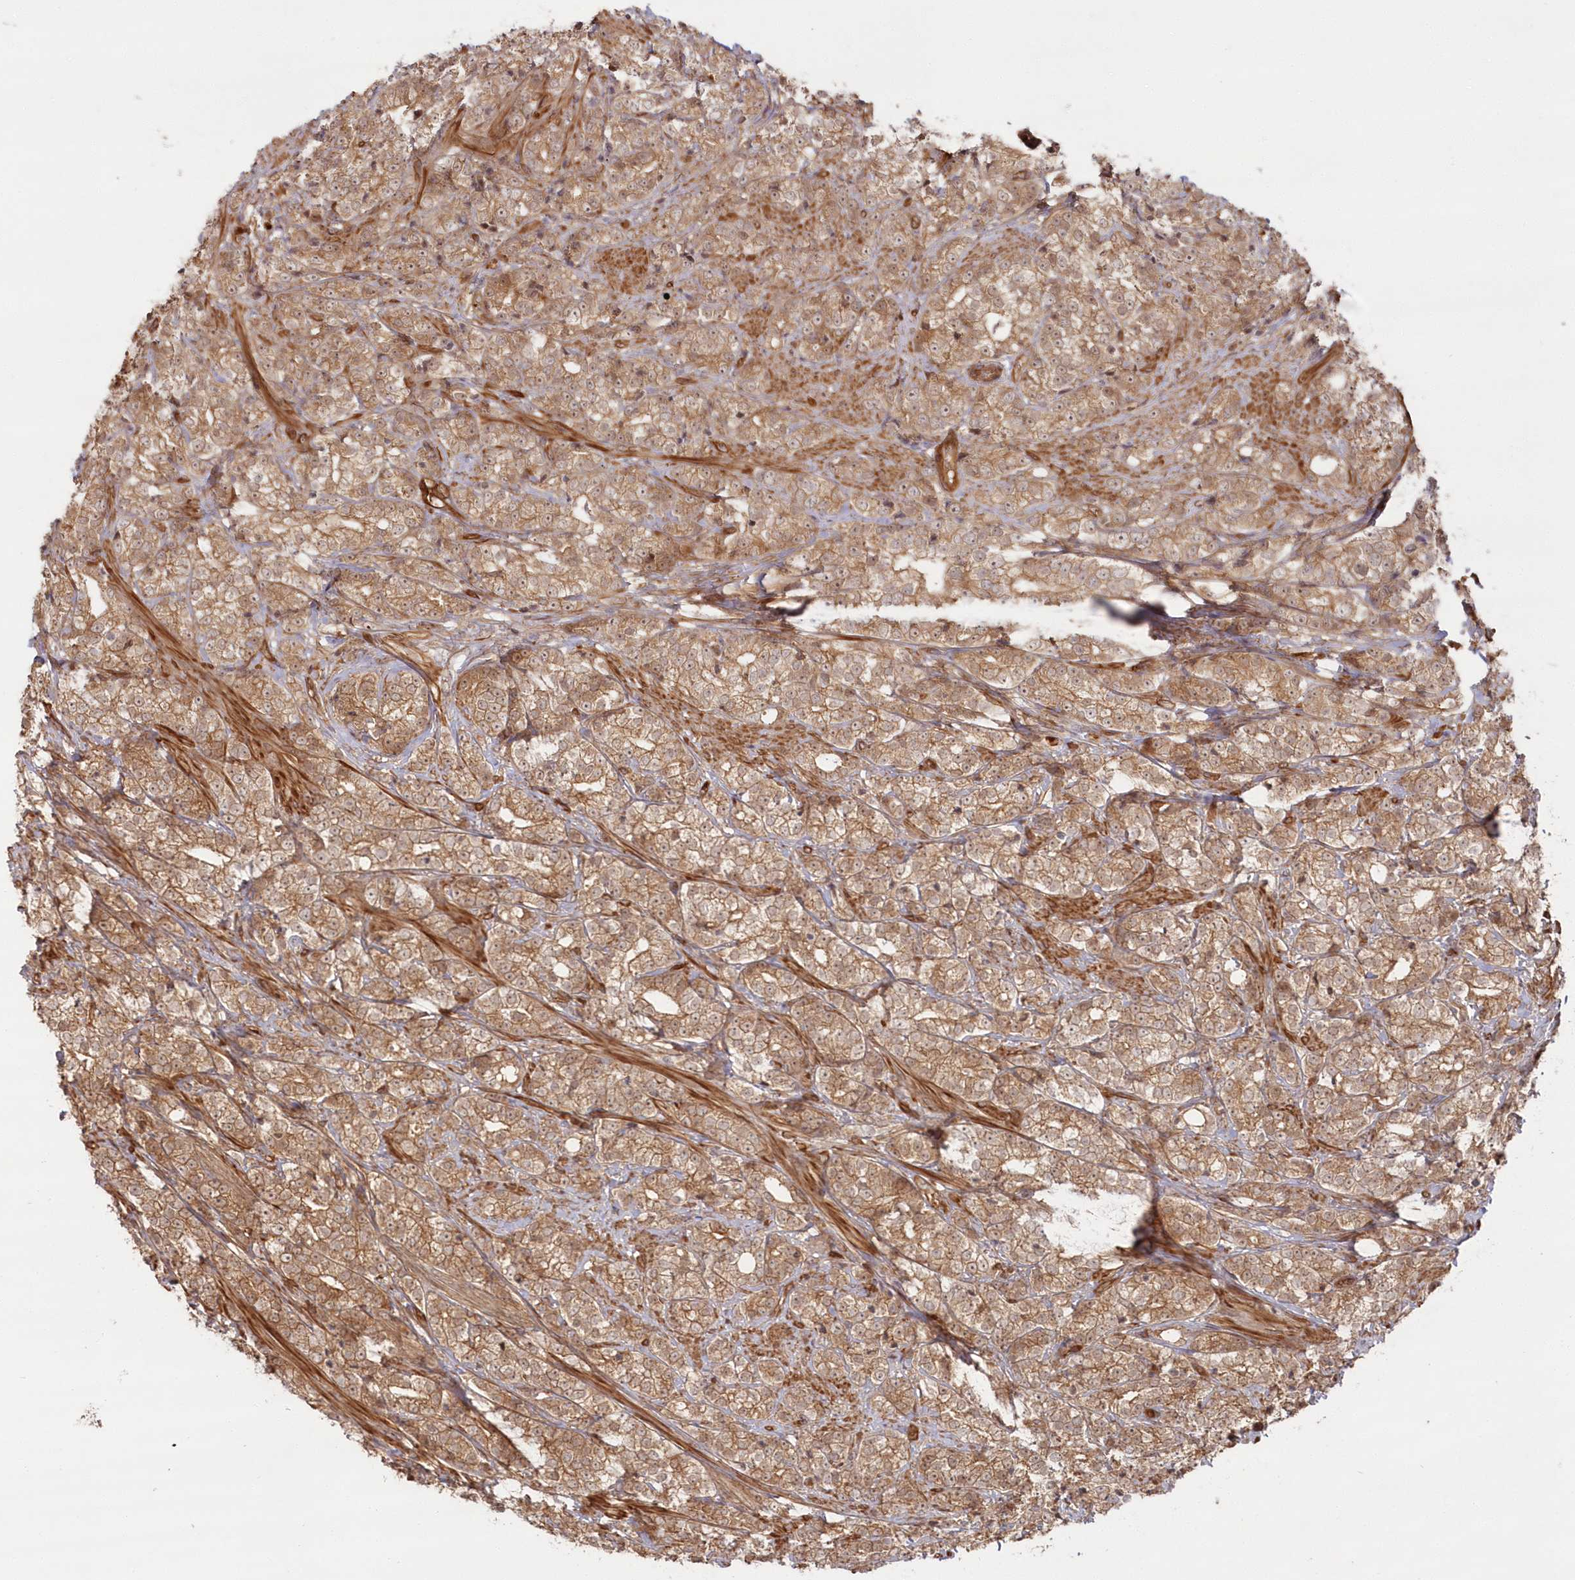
{"staining": {"intensity": "moderate", "quantity": ">75%", "location": "cytoplasmic/membranous"}, "tissue": "prostate cancer", "cell_type": "Tumor cells", "image_type": "cancer", "snomed": [{"axis": "morphology", "description": "Adenocarcinoma, High grade"}, {"axis": "topography", "description": "Prostate"}], "caption": "Immunohistochemistry (IHC) (DAB) staining of human high-grade adenocarcinoma (prostate) shows moderate cytoplasmic/membranous protein expression in about >75% of tumor cells.", "gene": "RGCC", "patient": {"sex": "male", "age": 69}}